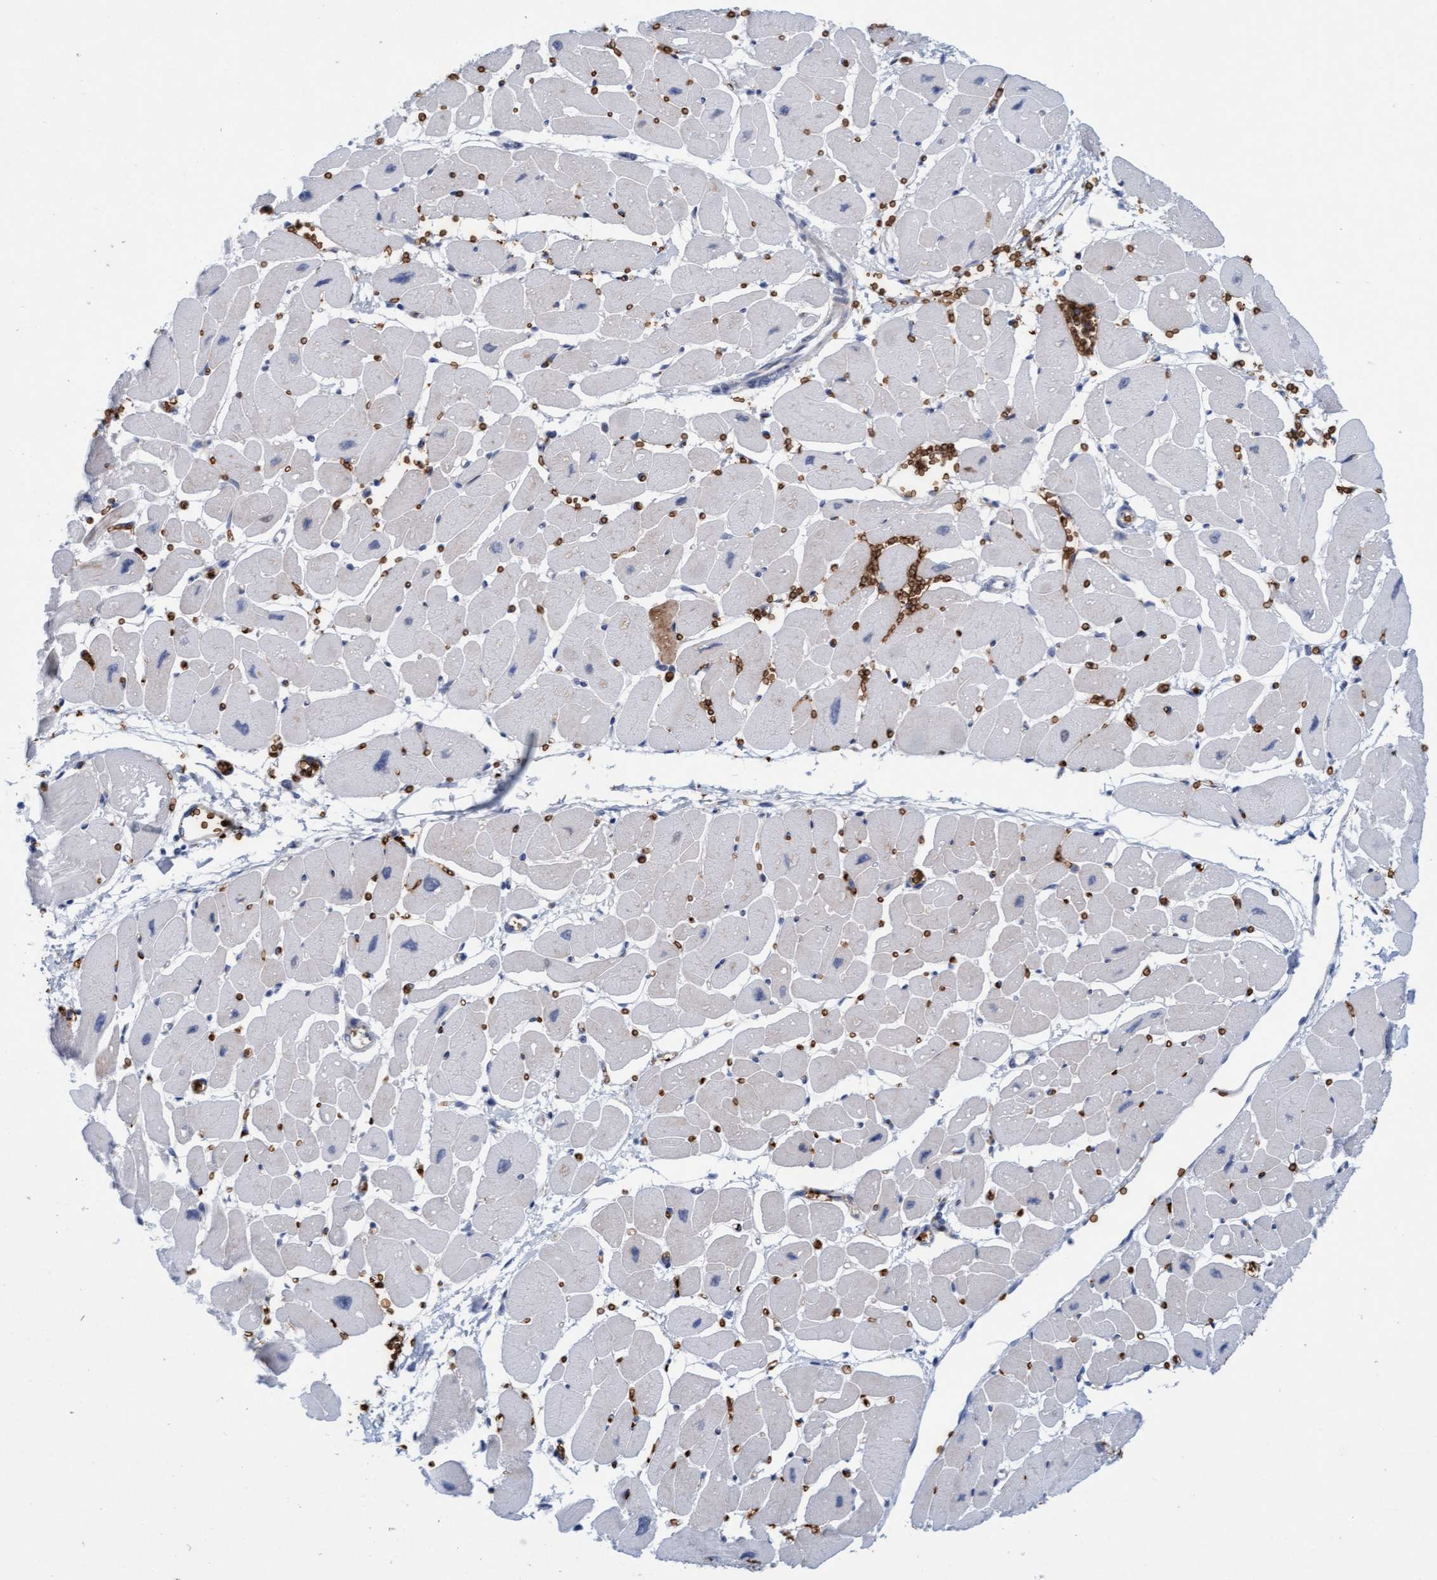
{"staining": {"intensity": "negative", "quantity": "none", "location": "none"}, "tissue": "heart muscle", "cell_type": "Cardiomyocytes", "image_type": "normal", "snomed": [{"axis": "morphology", "description": "Normal tissue, NOS"}, {"axis": "topography", "description": "Heart"}], "caption": "High magnification brightfield microscopy of unremarkable heart muscle stained with DAB (3,3'-diaminobenzidine) (brown) and counterstained with hematoxylin (blue): cardiomyocytes show no significant positivity. (Stains: DAB (3,3'-diaminobenzidine) immunohistochemistry (IHC) with hematoxylin counter stain, Microscopy: brightfield microscopy at high magnification).", "gene": "SPEM2", "patient": {"sex": "female", "age": 54}}